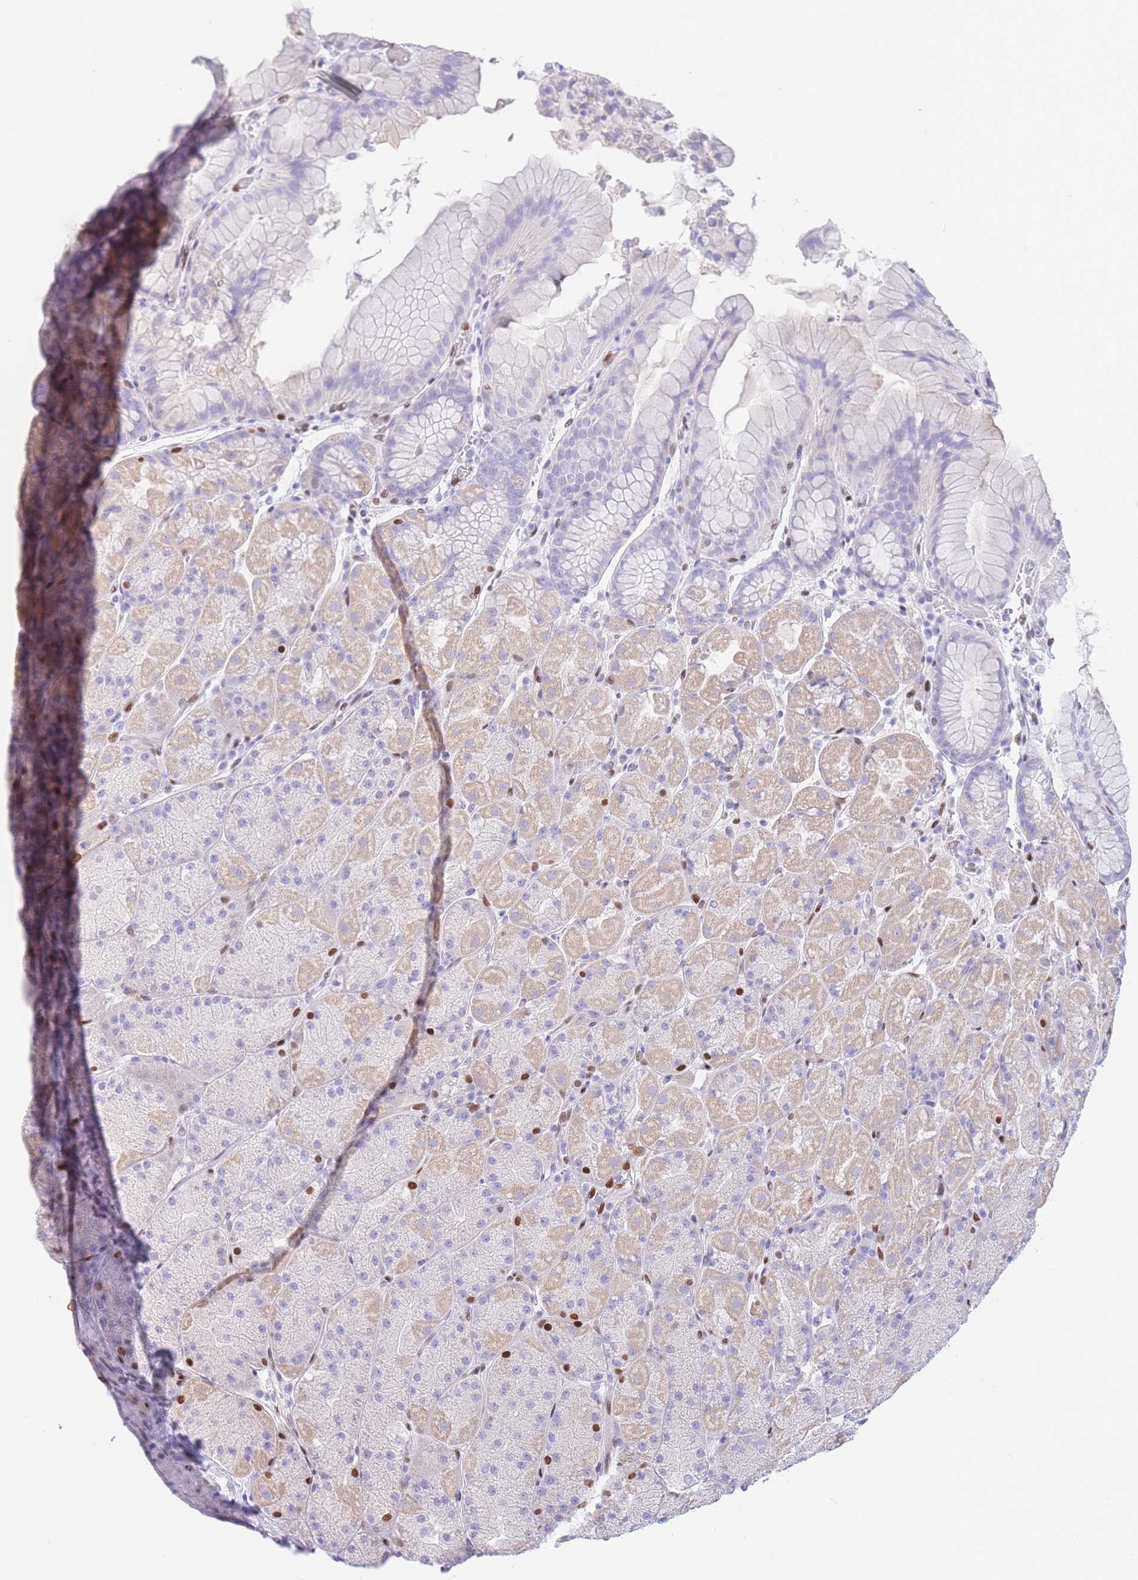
{"staining": {"intensity": "moderate", "quantity": "<25%", "location": "nuclear"}, "tissue": "stomach", "cell_type": "Glandular cells", "image_type": "normal", "snomed": [{"axis": "morphology", "description": "Normal tissue, NOS"}, {"axis": "topography", "description": "Stomach, upper"}, {"axis": "topography", "description": "Stomach, lower"}], "caption": "Protein analysis of benign stomach exhibits moderate nuclear staining in approximately <25% of glandular cells.", "gene": "PSMB5", "patient": {"sex": "male", "age": 67}}